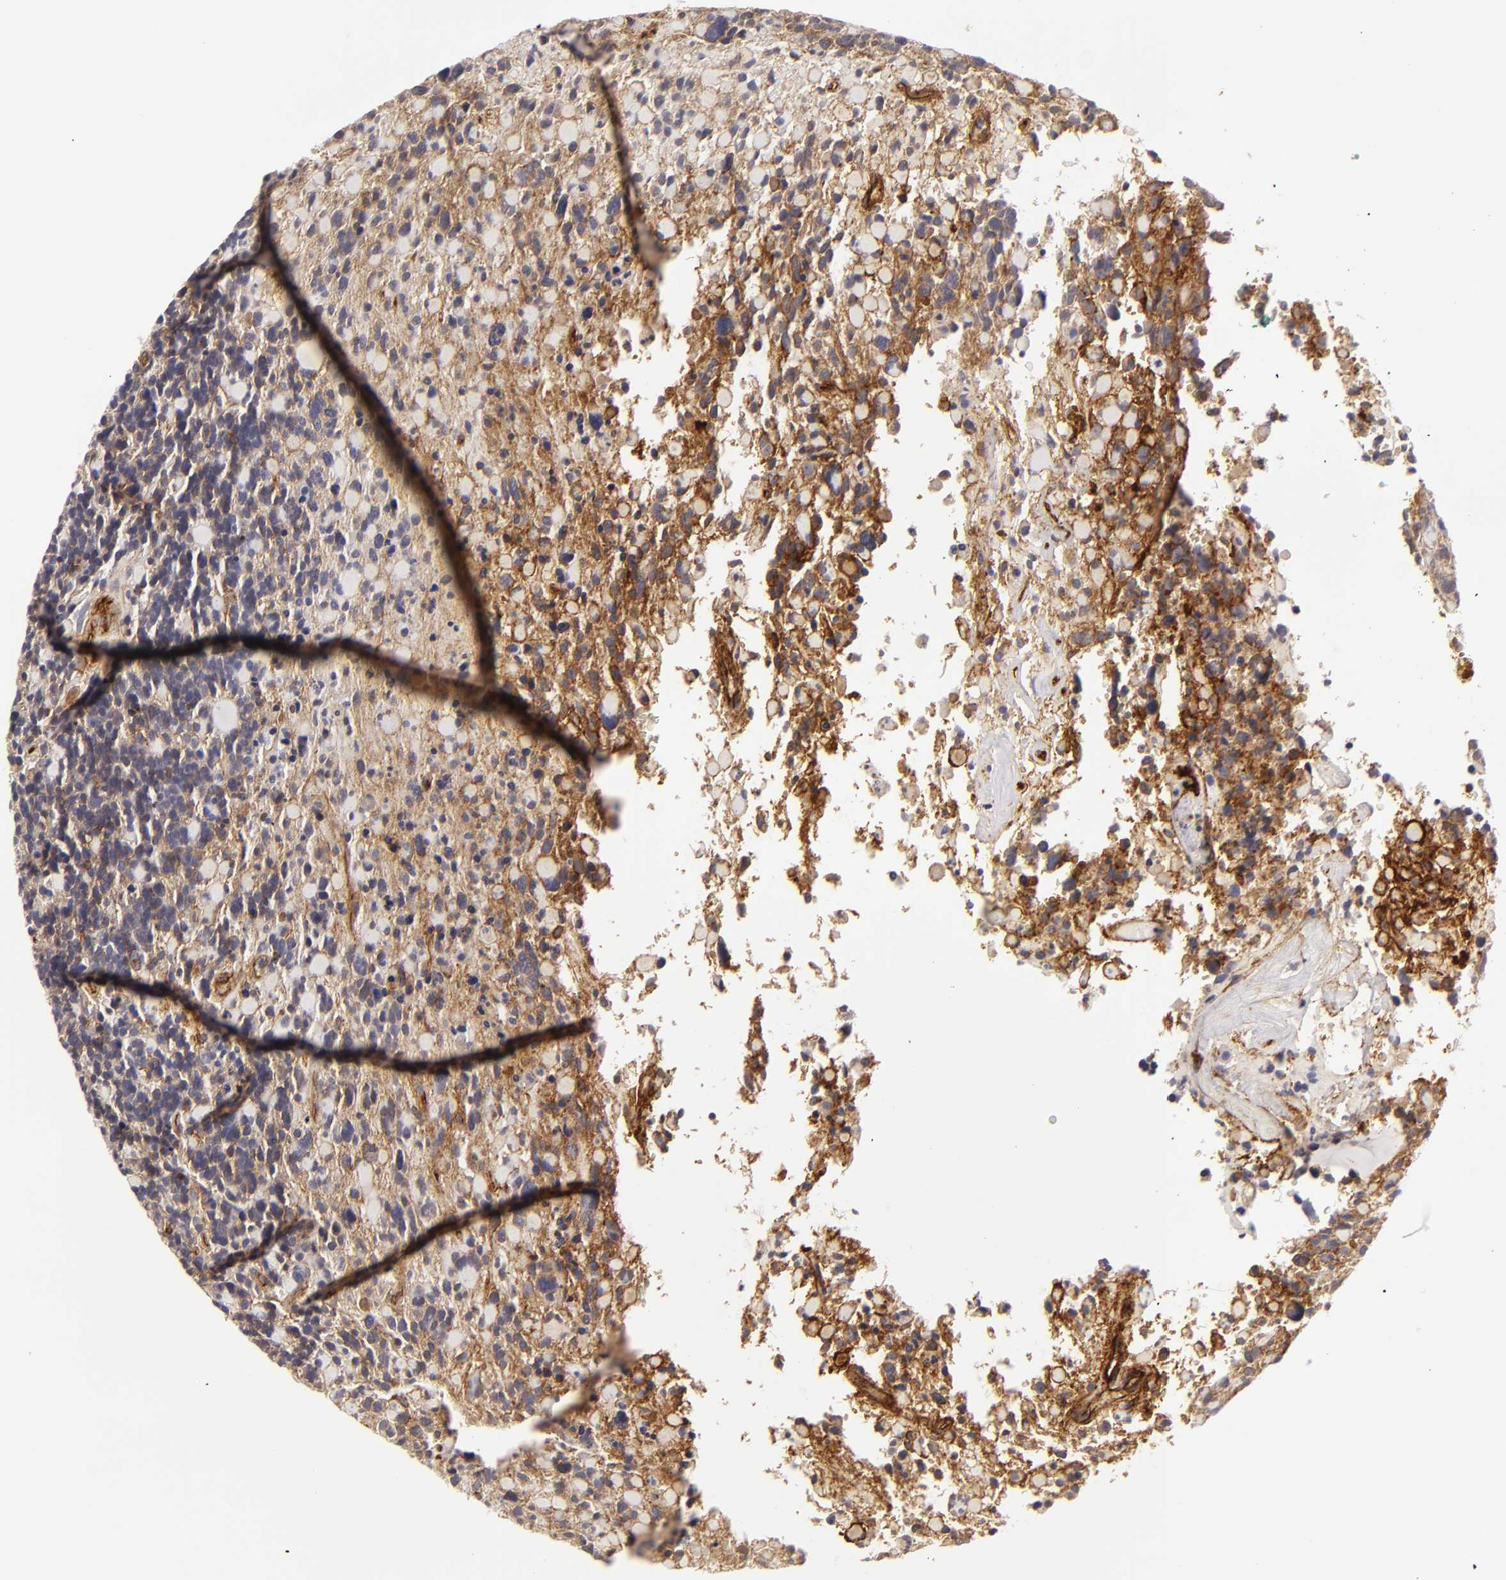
{"staining": {"intensity": "moderate", "quantity": ">75%", "location": "cytoplasmic/membranous"}, "tissue": "glioma", "cell_type": "Tumor cells", "image_type": "cancer", "snomed": [{"axis": "morphology", "description": "Glioma, malignant, High grade"}, {"axis": "topography", "description": "Brain"}], "caption": "Malignant glioma (high-grade) tissue demonstrates moderate cytoplasmic/membranous staining in about >75% of tumor cells", "gene": "MCAM", "patient": {"sex": "female", "age": 37}}